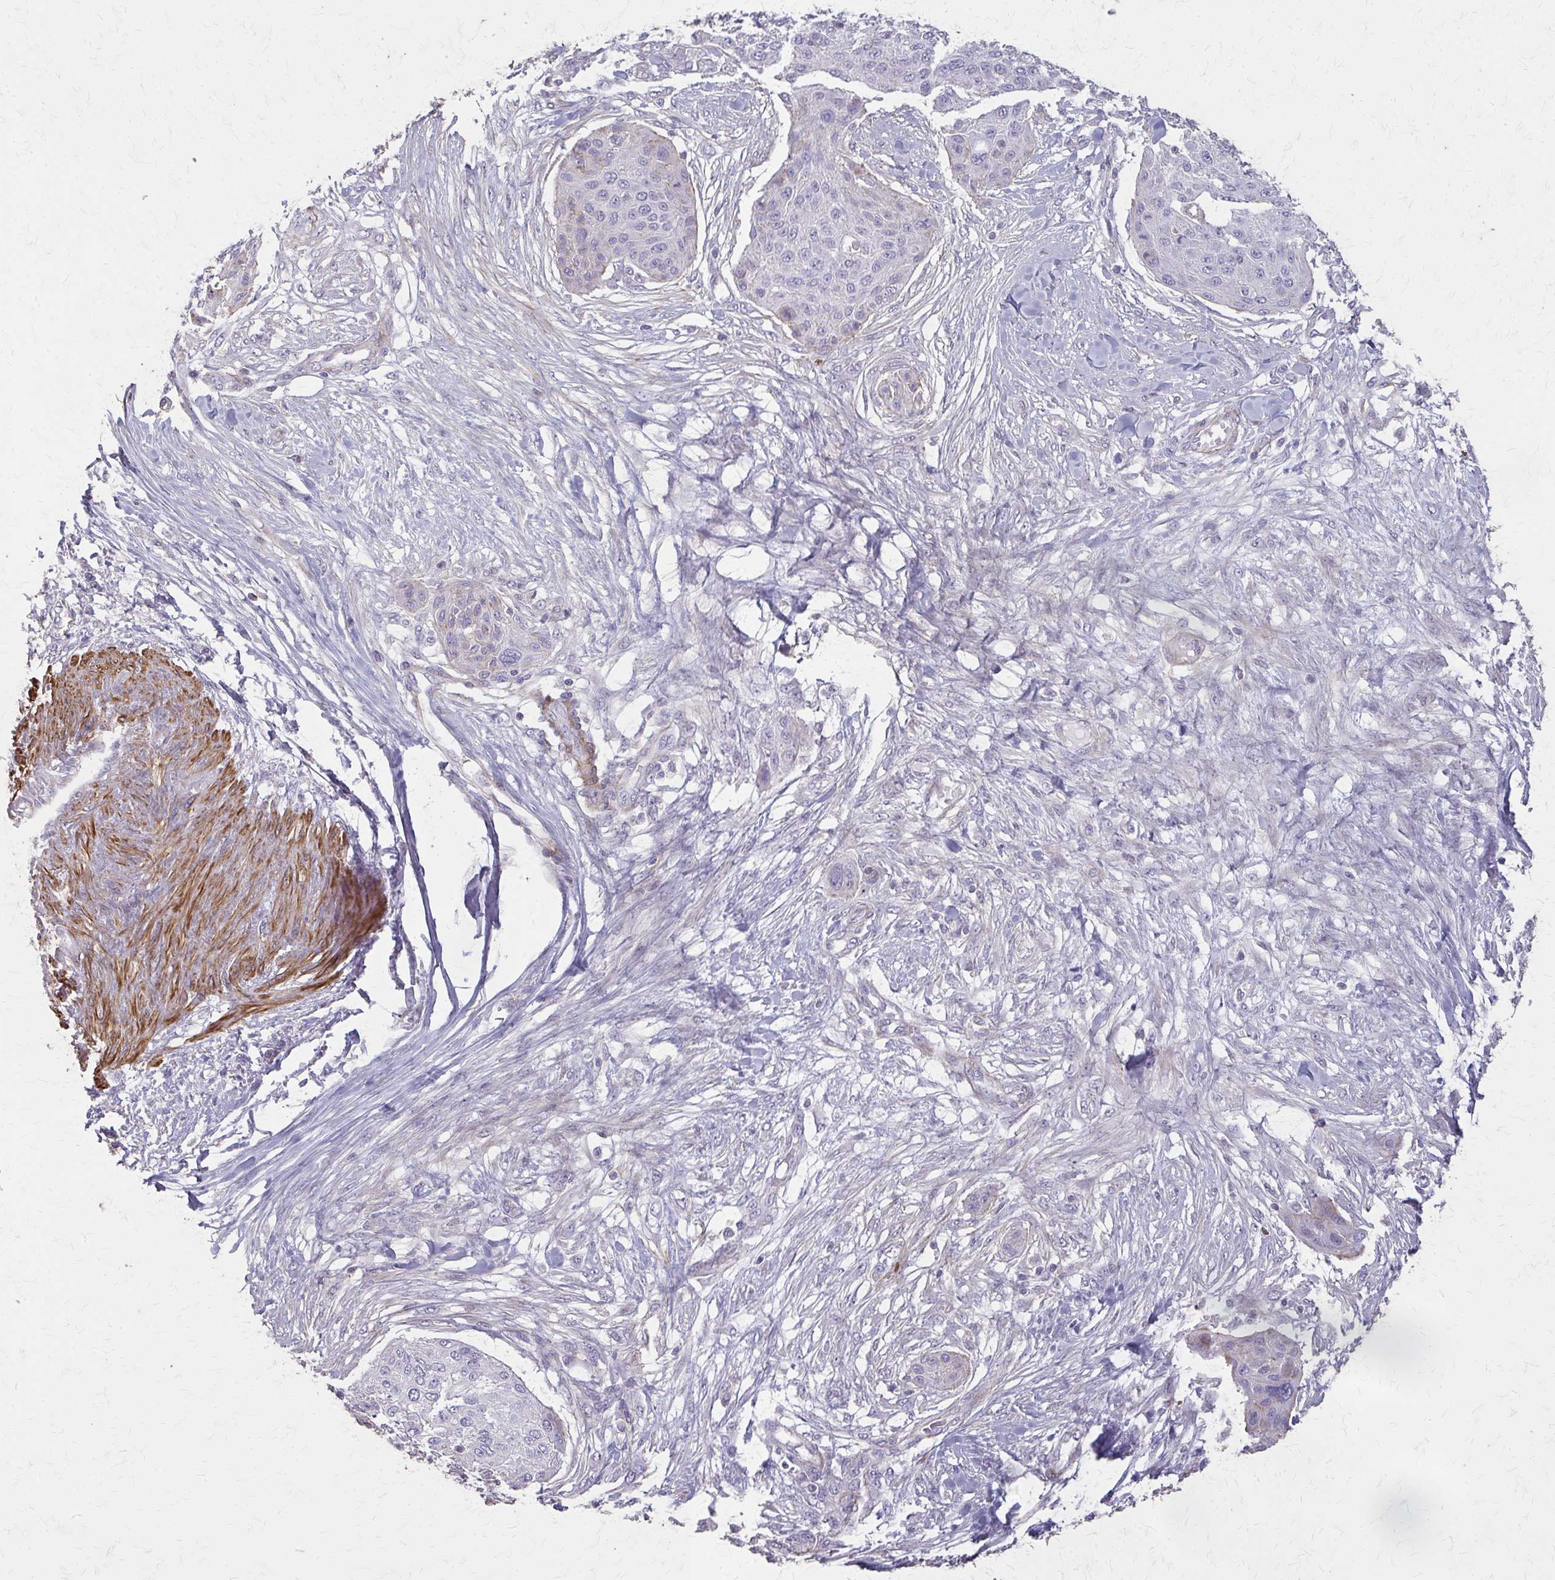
{"staining": {"intensity": "negative", "quantity": "none", "location": "none"}, "tissue": "skin cancer", "cell_type": "Tumor cells", "image_type": "cancer", "snomed": [{"axis": "morphology", "description": "Squamous cell carcinoma, NOS"}, {"axis": "topography", "description": "Skin"}], "caption": "This is an immunohistochemistry (IHC) micrograph of human skin squamous cell carcinoma. There is no expression in tumor cells.", "gene": "TENM4", "patient": {"sex": "female", "age": 87}}